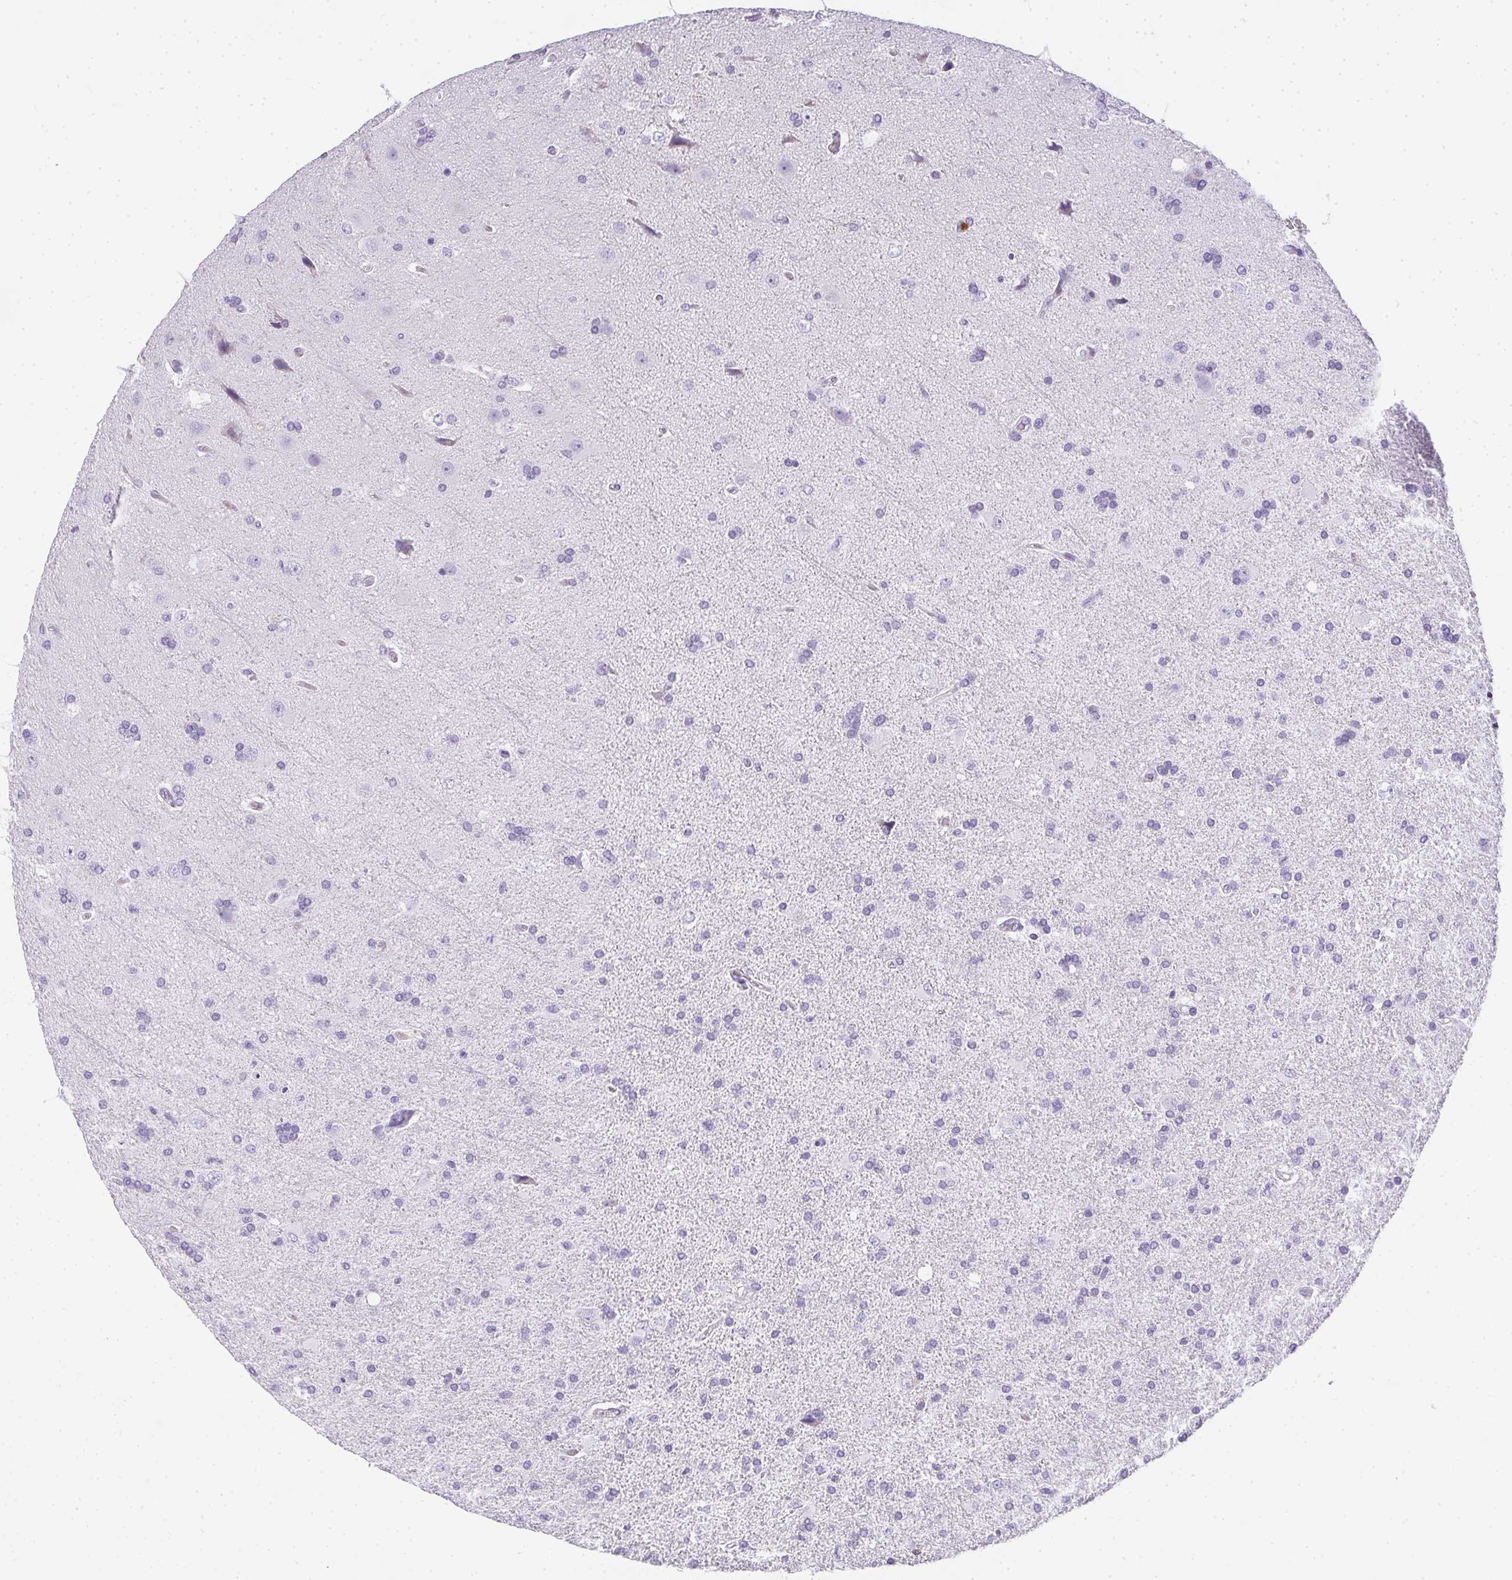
{"staining": {"intensity": "negative", "quantity": "none", "location": "none"}, "tissue": "glioma", "cell_type": "Tumor cells", "image_type": "cancer", "snomed": [{"axis": "morphology", "description": "Glioma, malignant, High grade"}, {"axis": "topography", "description": "Brain"}], "caption": "There is no significant staining in tumor cells of malignant glioma (high-grade). (Stains: DAB (3,3'-diaminobenzidine) IHC with hematoxylin counter stain, Microscopy: brightfield microscopy at high magnification).", "gene": "HK3", "patient": {"sex": "male", "age": 68}}